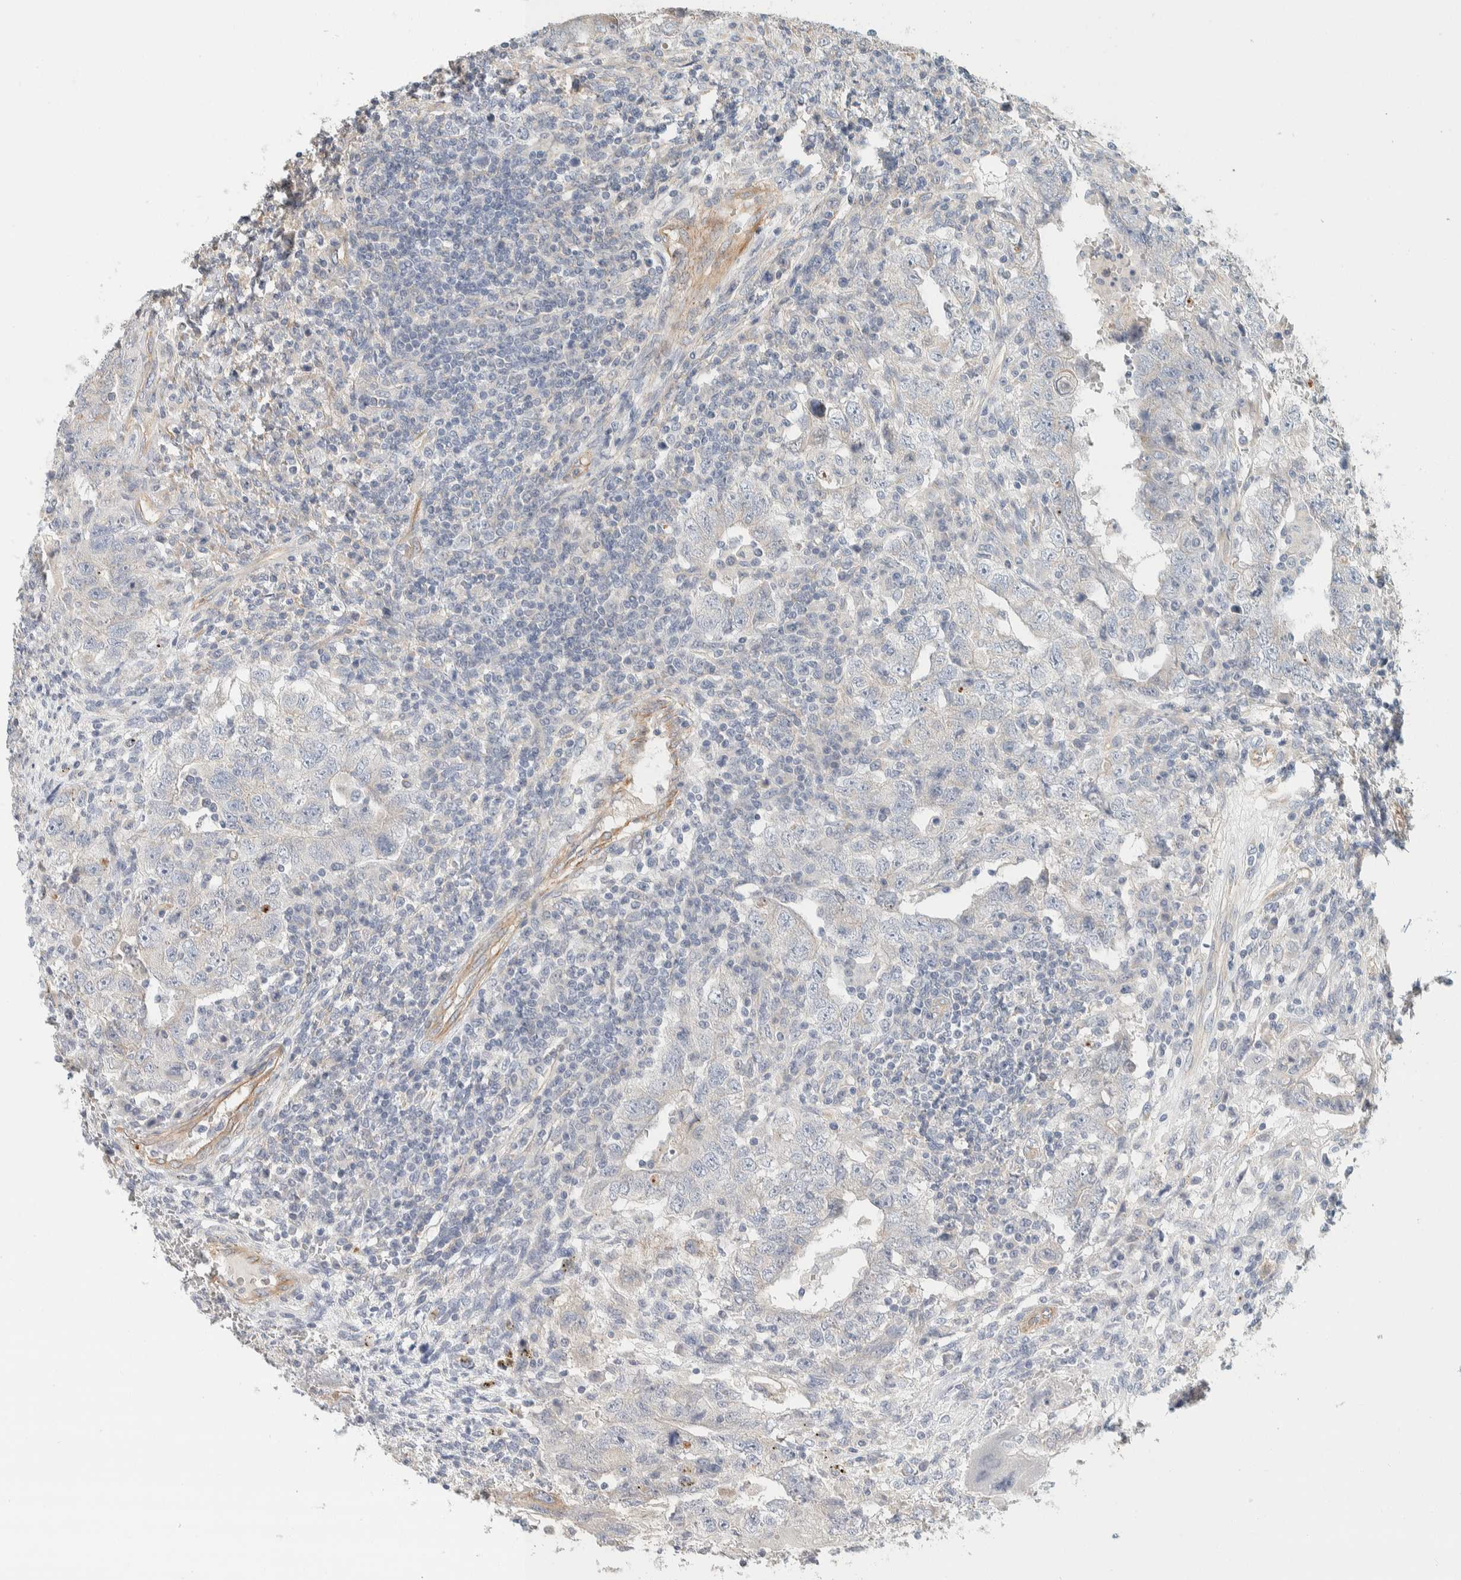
{"staining": {"intensity": "negative", "quantity": "none", "location": "none"}, "tissue": "testis cancer", "cell_type": "Tumor cells", "image_type": "cancer", "snomed": [{"axis": "morphology", "description": "Carcinoma, Embryonal, NOS"}, {"axis": "topography", "description": "Testis"}], "caption": "IHC image of embryonal carcinoma (testis) stained for a protein (brown), which demonstrates no expression in tumor cells.", "gene": "CDR2", "patient": {"sex": "male", "age": 26}}